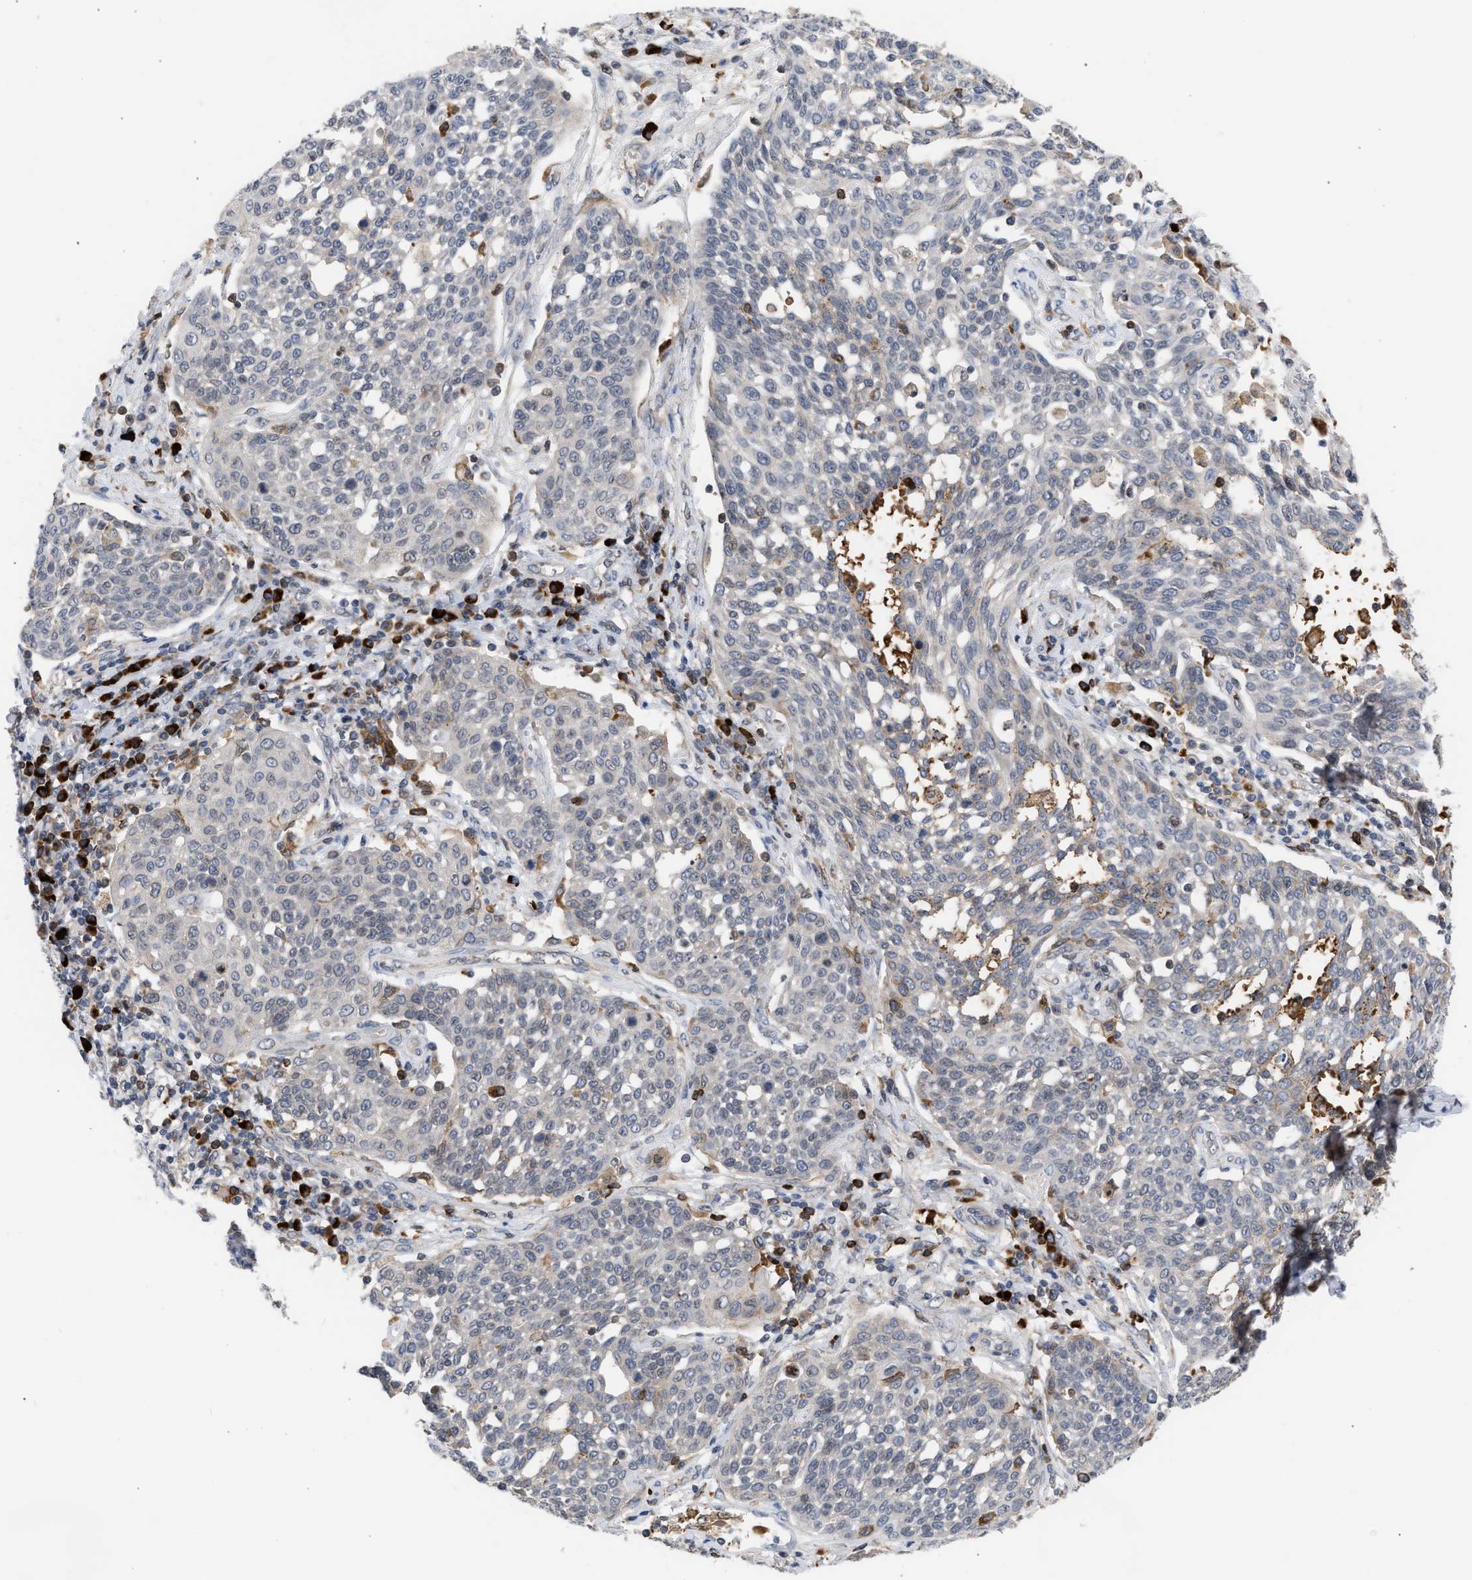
{"staining": {"intensity": "negative", "quantity": "none", "location": "none"}, "tissue": "cervical cancer", "cell_type": "Tumor cells", "image_type": "cancer", "snomed": [{"axis": "morphology", "description": "Squamous cell carcinoma, NOS"}, {"axis": "topography", "description": "Cervix"}], "caption": "High power microscopy histopathology image of an immunohistochemistry histopathology image of cervical squamous cell carcinoma, revealing no significant expression in tumor cells. The staining is performed using DAB (3,3'-diaminobenzidine) brown chromogen with nuclei counter-stained in using hematoxylin.", "gene": "NUP62", "patient": {"sex": "female", "age": 34}}